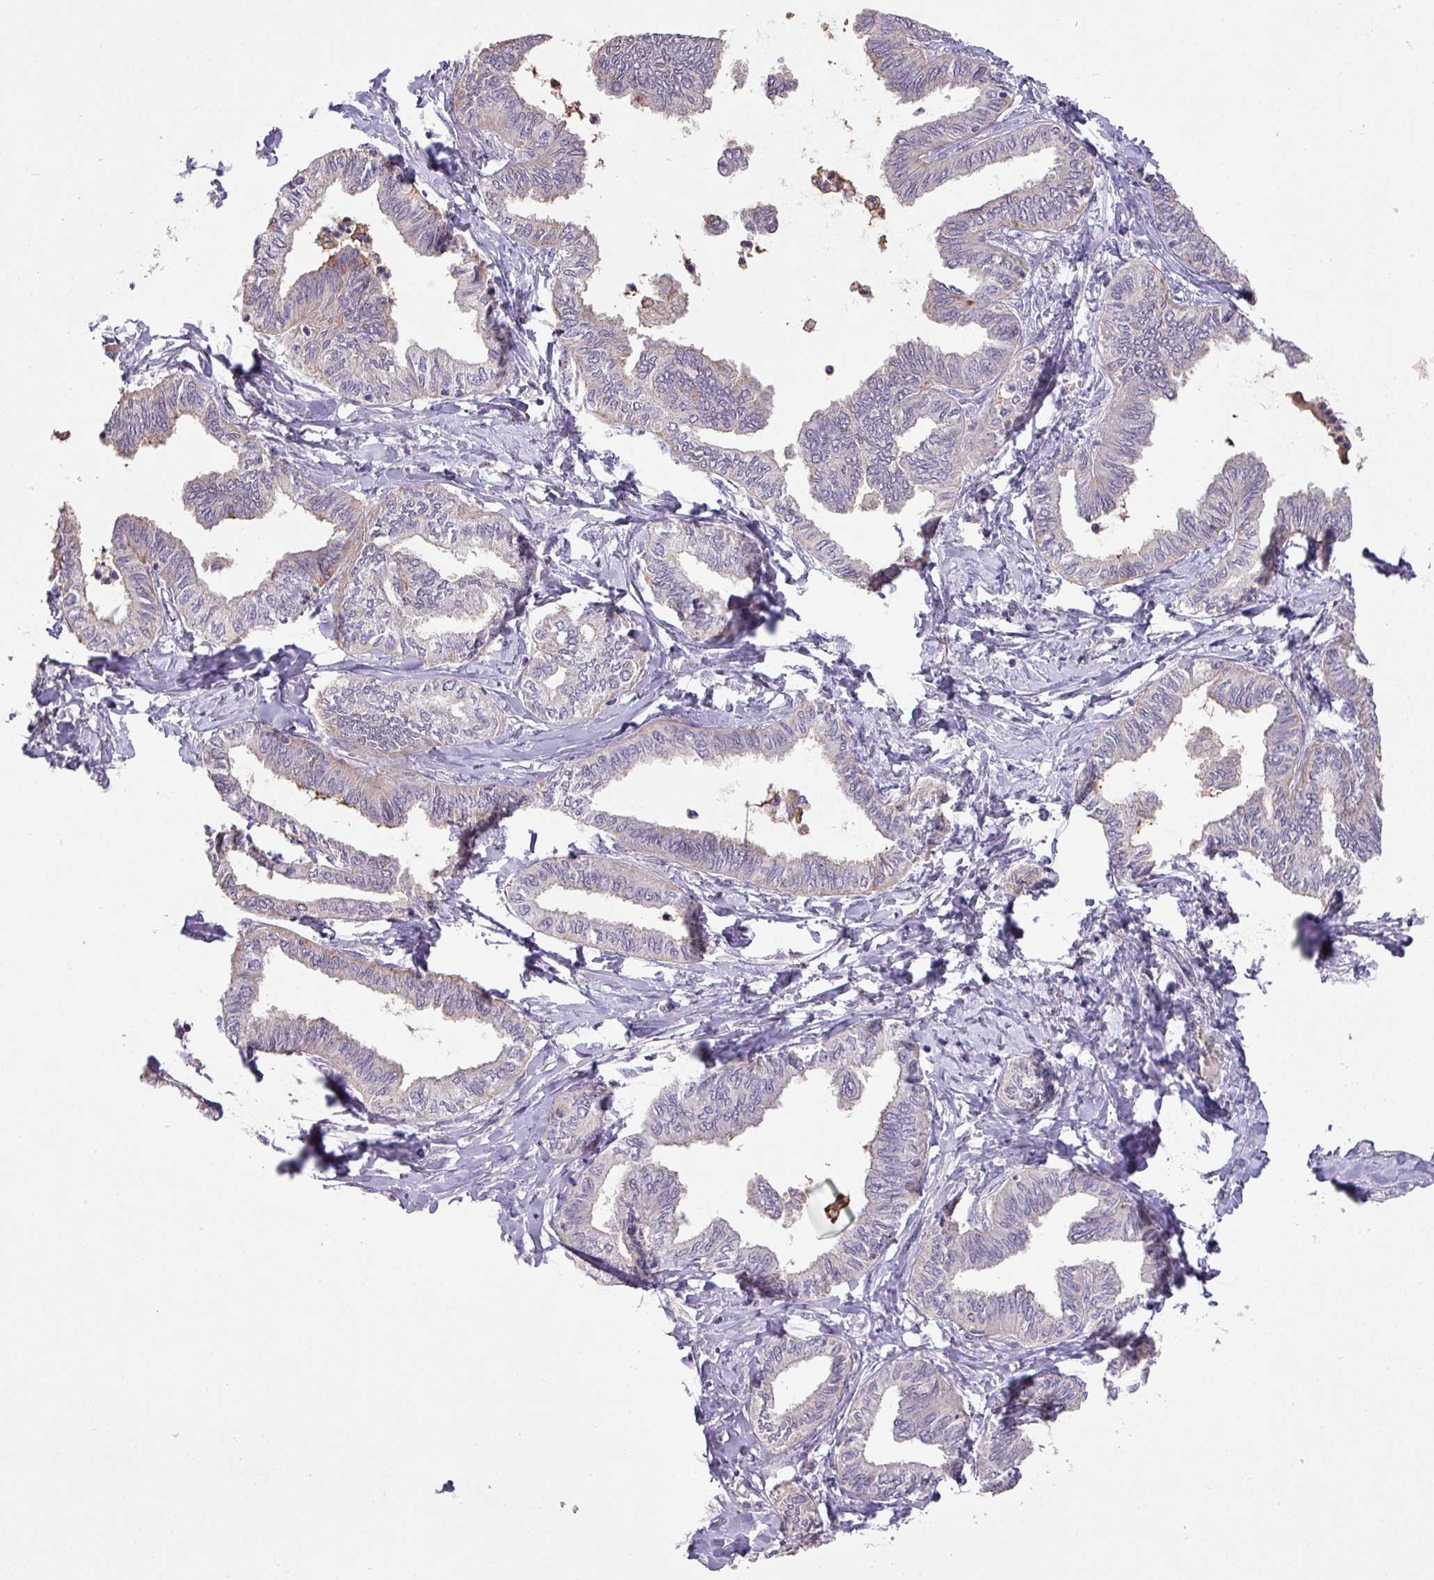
{"staining": {"intensity": "negative", "quantity": "none", "location": "none"}, "tissue": "ovarian cancer", "cell_type": "Tumor cells", "image_type": "cancer", "snomed": [{"axis": "morphology", "description": "Carcinoma, endometroid"}, {"axis": "topography", "description": "Ovary"}], "caption": "A micrograph of human ovarian cancer (endometroid carcinoma) is negative for staining in tumor cells. The staining was performed using DAB (3,3'-diaminobenzidine) to visualize the protein expression in brown, while the nuclei were stained in blue with hematoxylin (Magnification: 20x).", "gene": "PRADC1", "patient": {"sex": "female", "age": 70}}